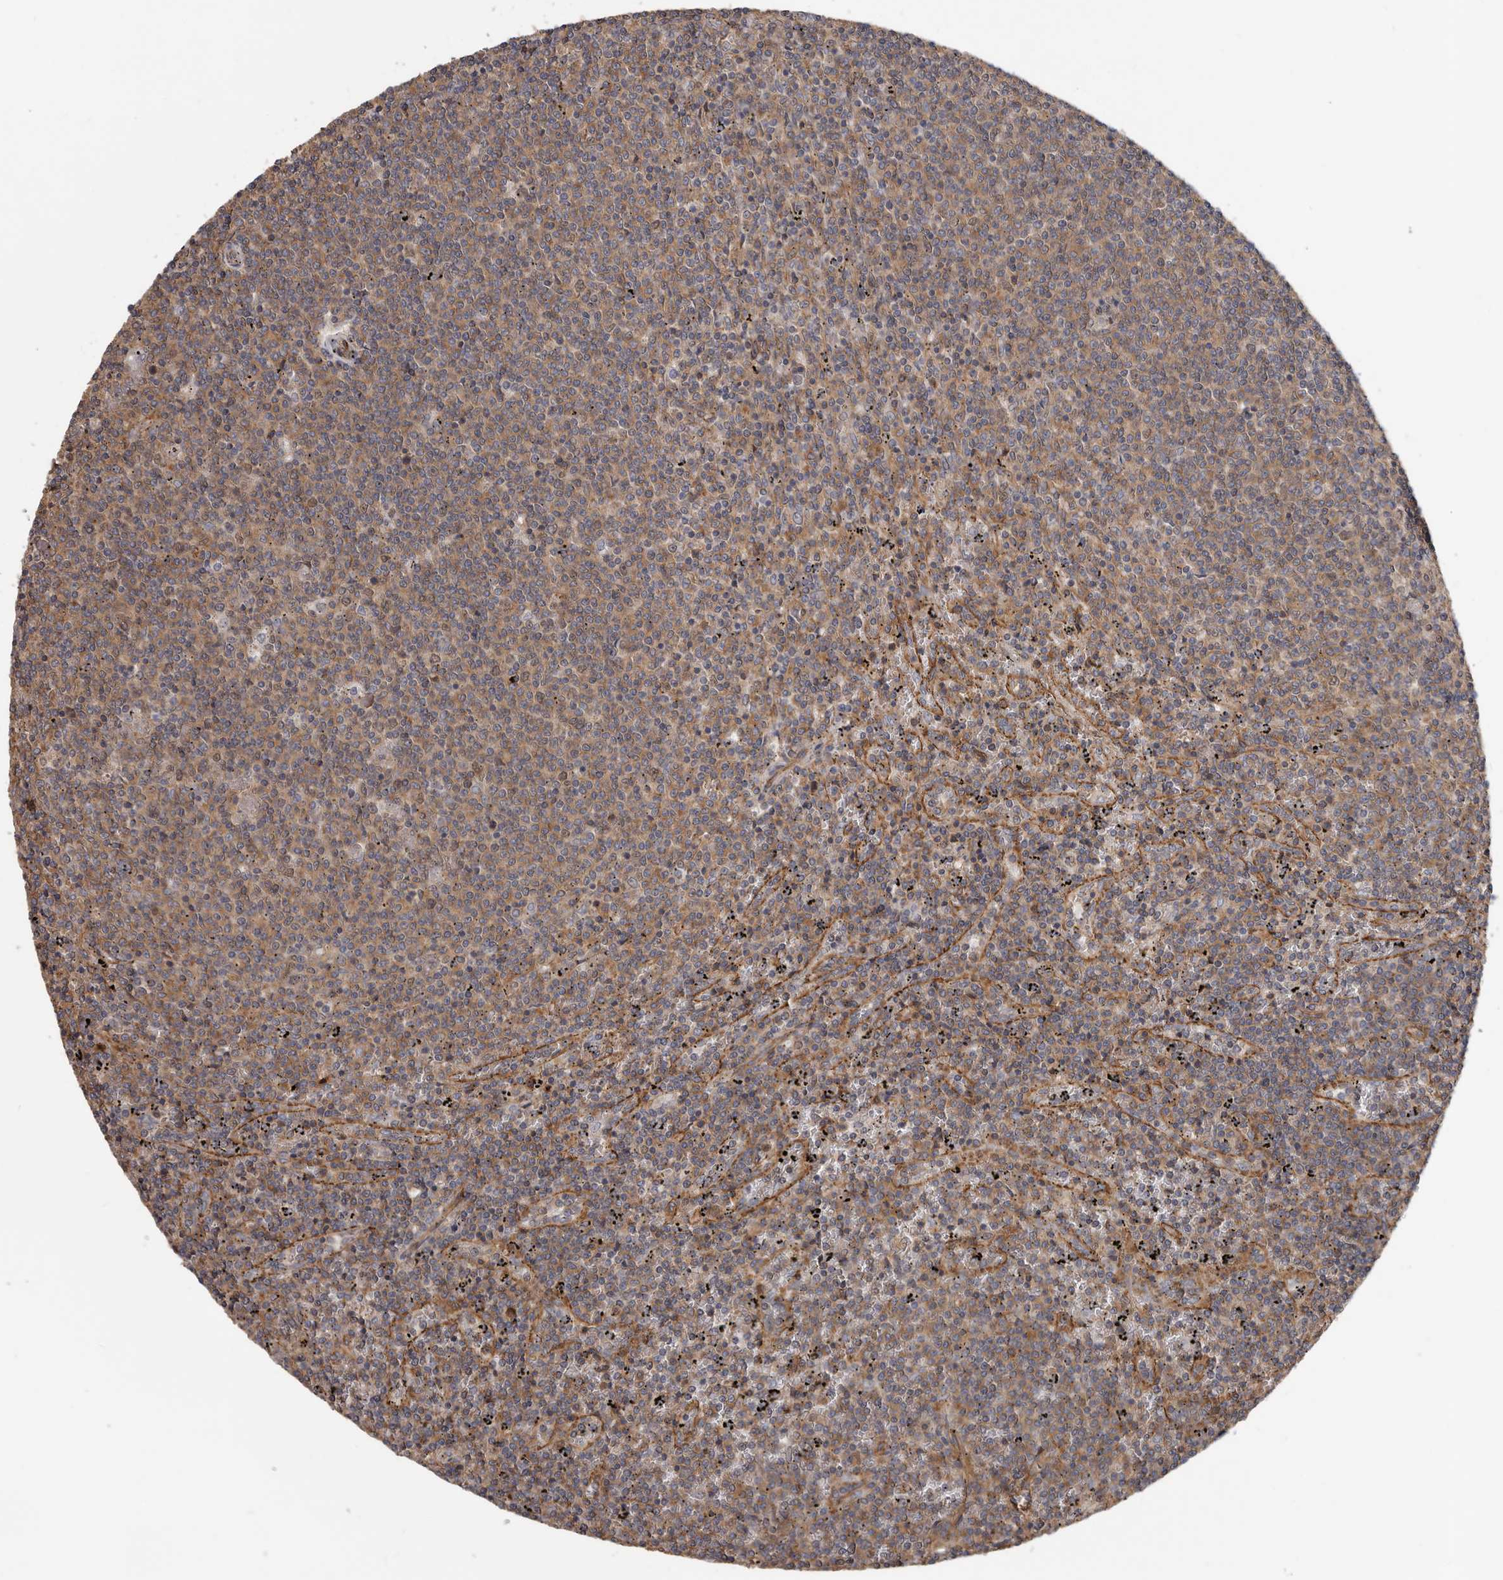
{"staining": {"intensity": "moderate", "quantity": "25%-75%", "location": "cytoplasmic/membranous"}, "tissue": "lymphoma", "cell_type": "Tumor cells", "image_type": "cancer", "snomed": [{"axis": "morphology", "description": "Malignant lymphoma, non-Hodgkin's type, Low grade"}, {"axis": "topography", "description": "Spleen"}], "caption": "This is a photomicrograph of IHC staining of low-grade malignant lymphoma, non-Hodgkin's type, which shows moderate expression in the cytoplasmic/membranous of tumor cells.", "gene": "PNRC2", "patient": {"sex": "female", "age": 50}}